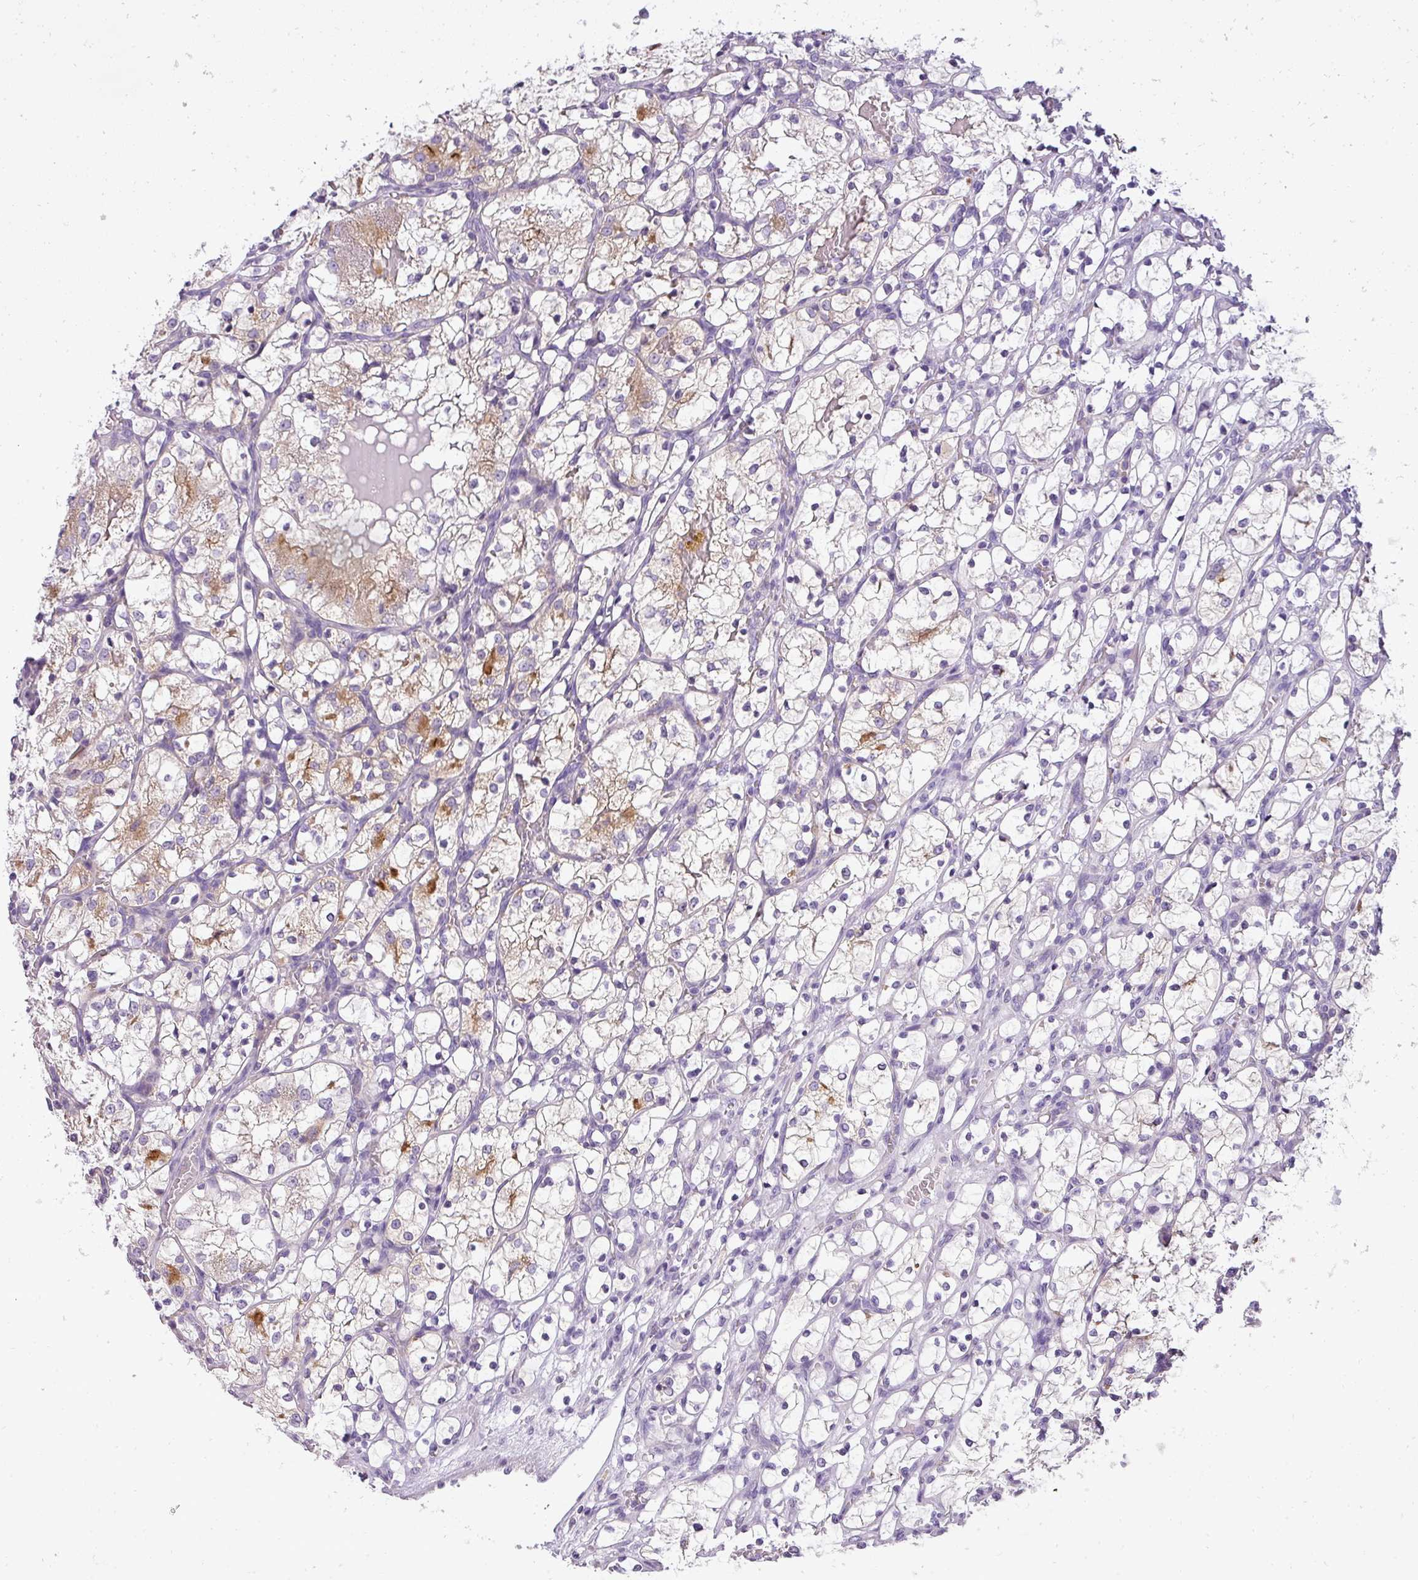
{"staining": {"intensity": "moderate", "quantity": "<25%", "location": "cytoplasmic/membranous"}, "tissue": "renal cancer", "cell_type": "Tumor cells", "image_type": "cancer", "snomed": [{"axis": "morphology", "description": "Adenocarcinoma, NOS"}, {"axis": "topography", "description": "Kidney"}], "caption": "Renal adenocarcinoma was stained to show a protein in brown. There is low levels of moderate cytoplasmic/membranous positivity in approximately <25% of tumor cells. The staining was performed using DAB to visualize the protein expression in brown, while the nuclei were stained in blue with hematoxylin (Magnification: 20x).", "gene": "ATP6V1D", "patient": {"sex": "female", "age": 69}}